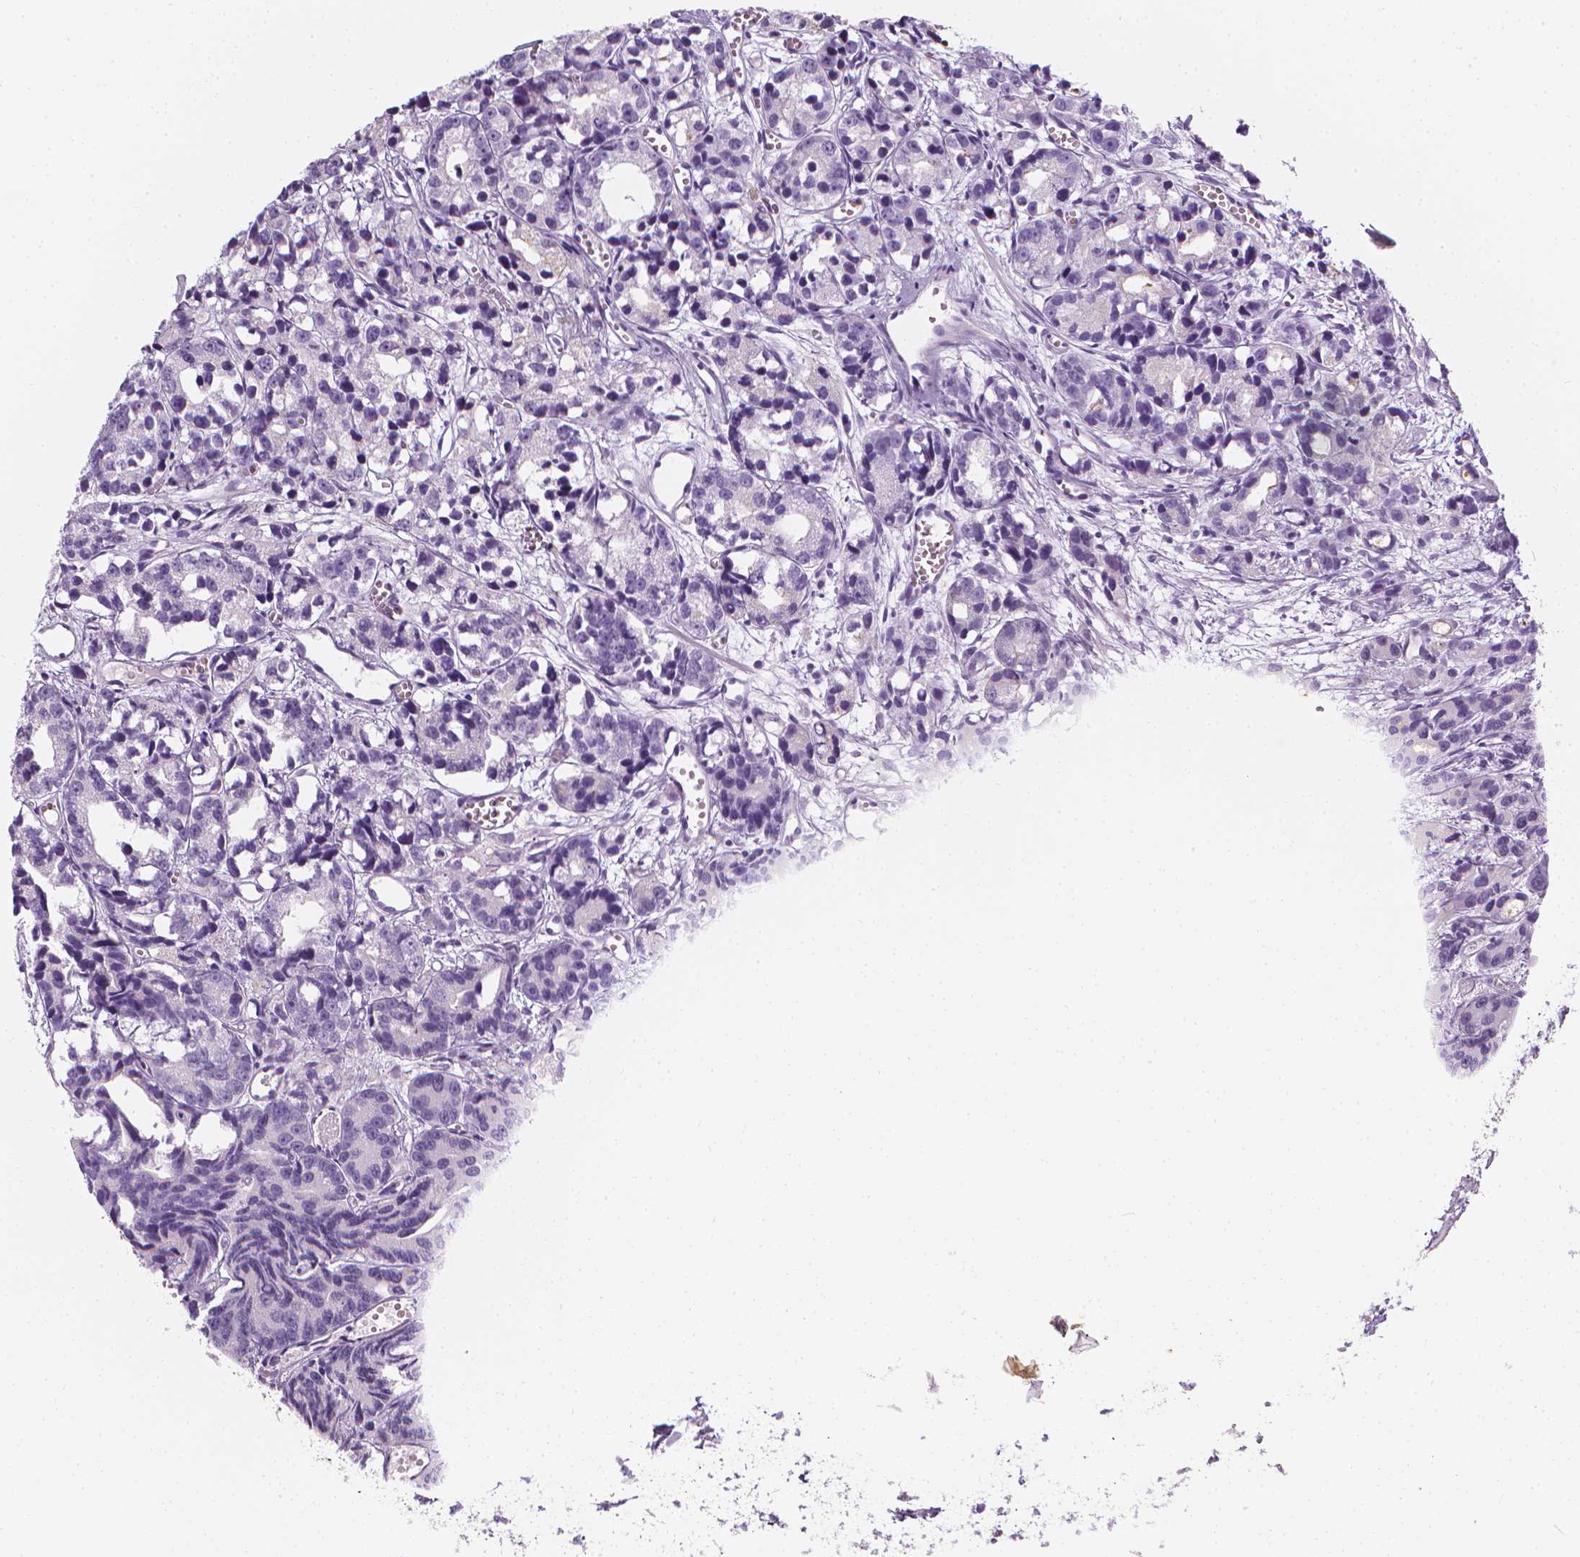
{"staining": {"intensity": "negative", "quantity": "none", "location": "none"}, "tissue": "prostate cancer", "cell_type": "Tumor cells", "image_type": "cancer", "snomed": [{"axis": "morphology", "description": "Adenocarcinoma, High grade"}, {"axis": "topography", "description": "Prostate"}], "caption": "Photomicrograph shows no significant protein staining in tumor cells of high-grade adenocarcinoma (prostate).", "gene": "DCAF8L1", "patient": {"sex": "male", "age": 77}}